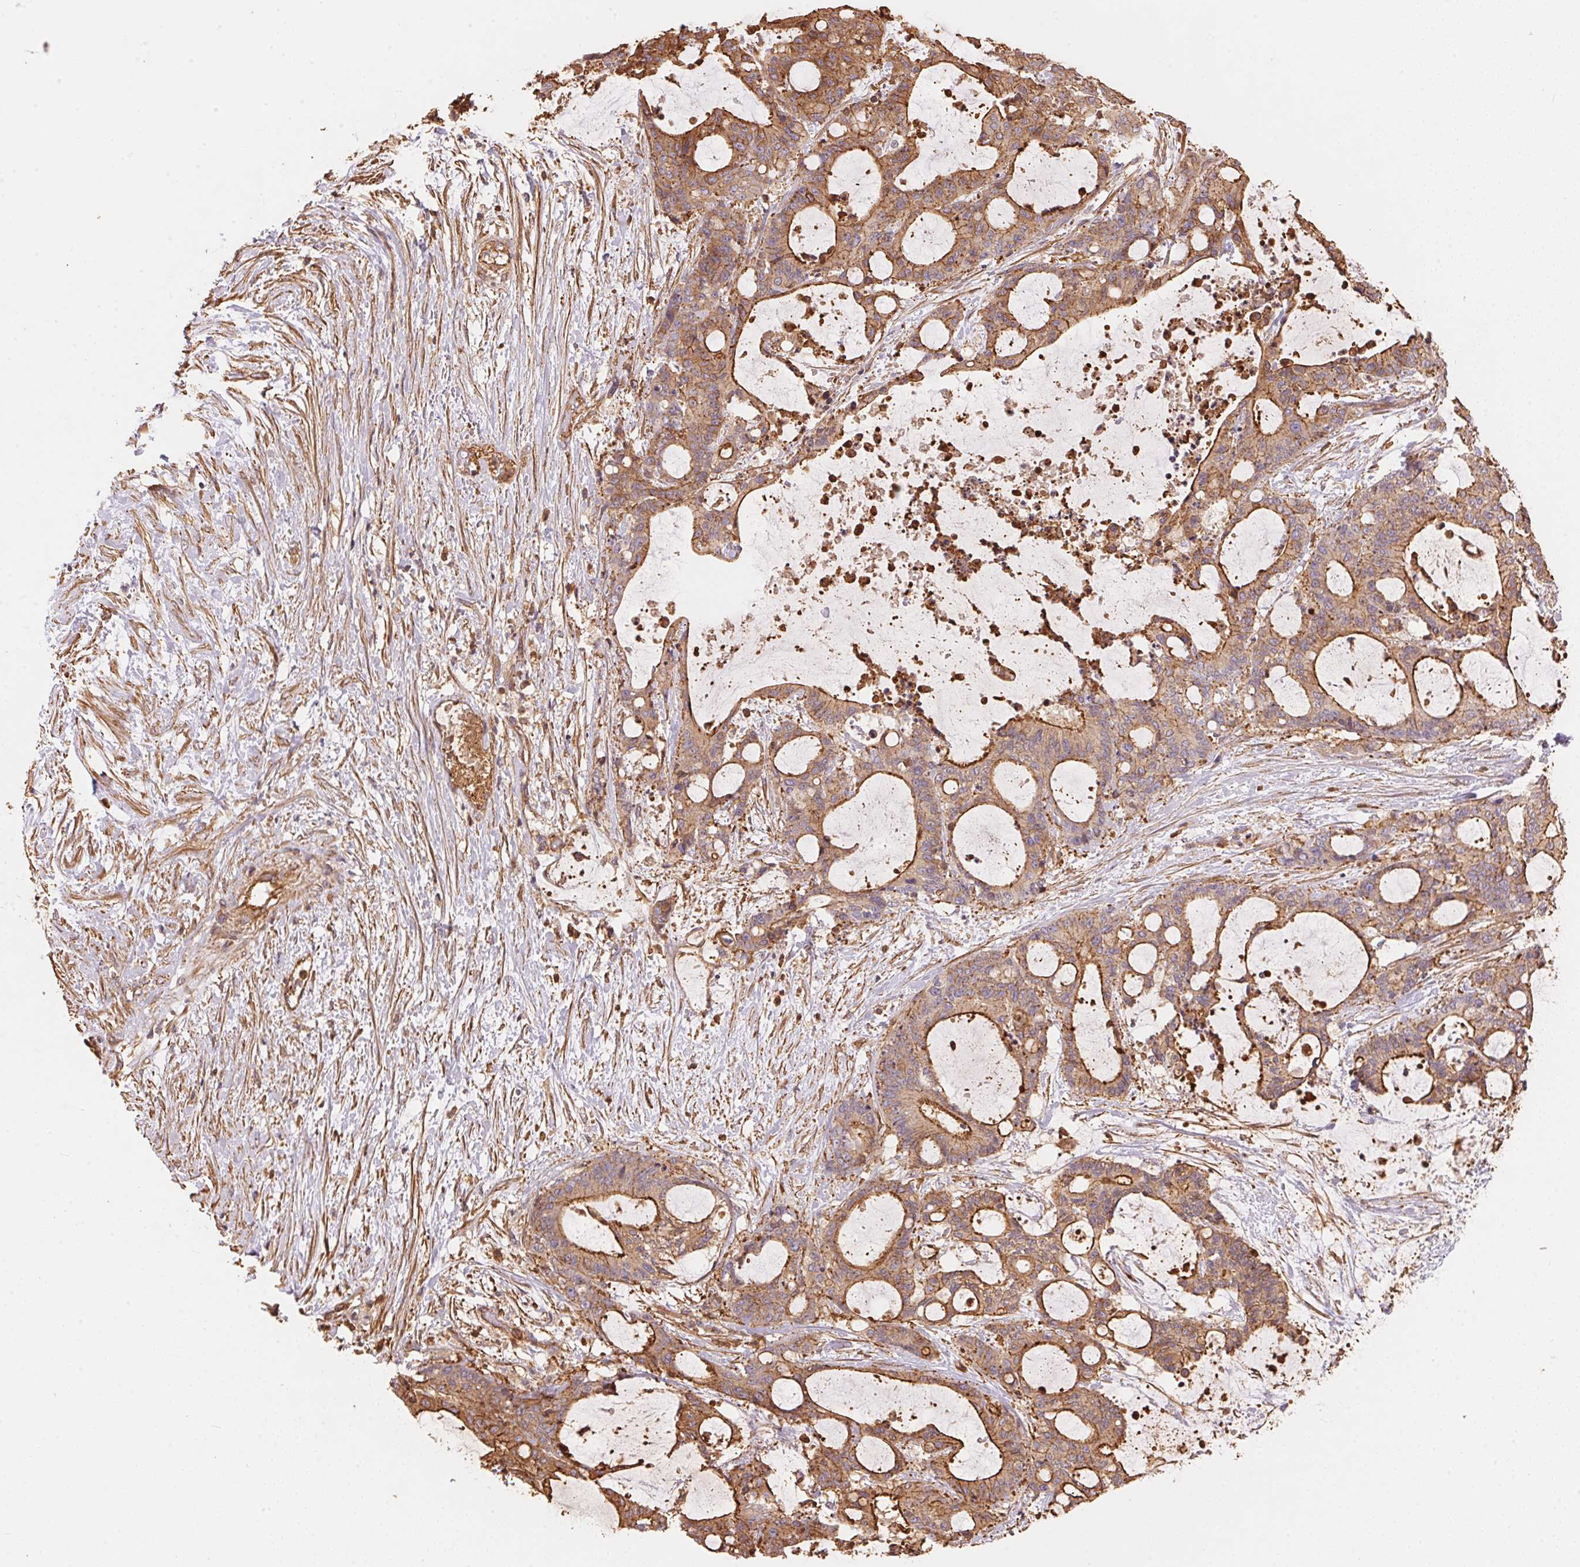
{"staining": {"intensity": "moderate", "quantity": ">75%", "location": "cytoplasmic/membranous"}, "tissue": "liver cancer", "cell_type": "Tumor cells", "image_type": "cancer", "snomed": [{"axis": "morphology", "description": "Normal tissue, NOS"}, {"axis": "morphology", "description": "Cholangiocarcinoma"}, {"axis": "topography", "description": "Liver"}, {"axis": "topography", "description": "Peripheral nerve tissue"}], "caption": "A photomicrograph showing moderate cytoplasmic/membranous expression in approximately >75% of tumor cells in liver cholangiocarcinoma, as visualized by brown immunohistochemical staining.", "gene": "FRAS1", "patient": {"sex": "female", "age": 73}}